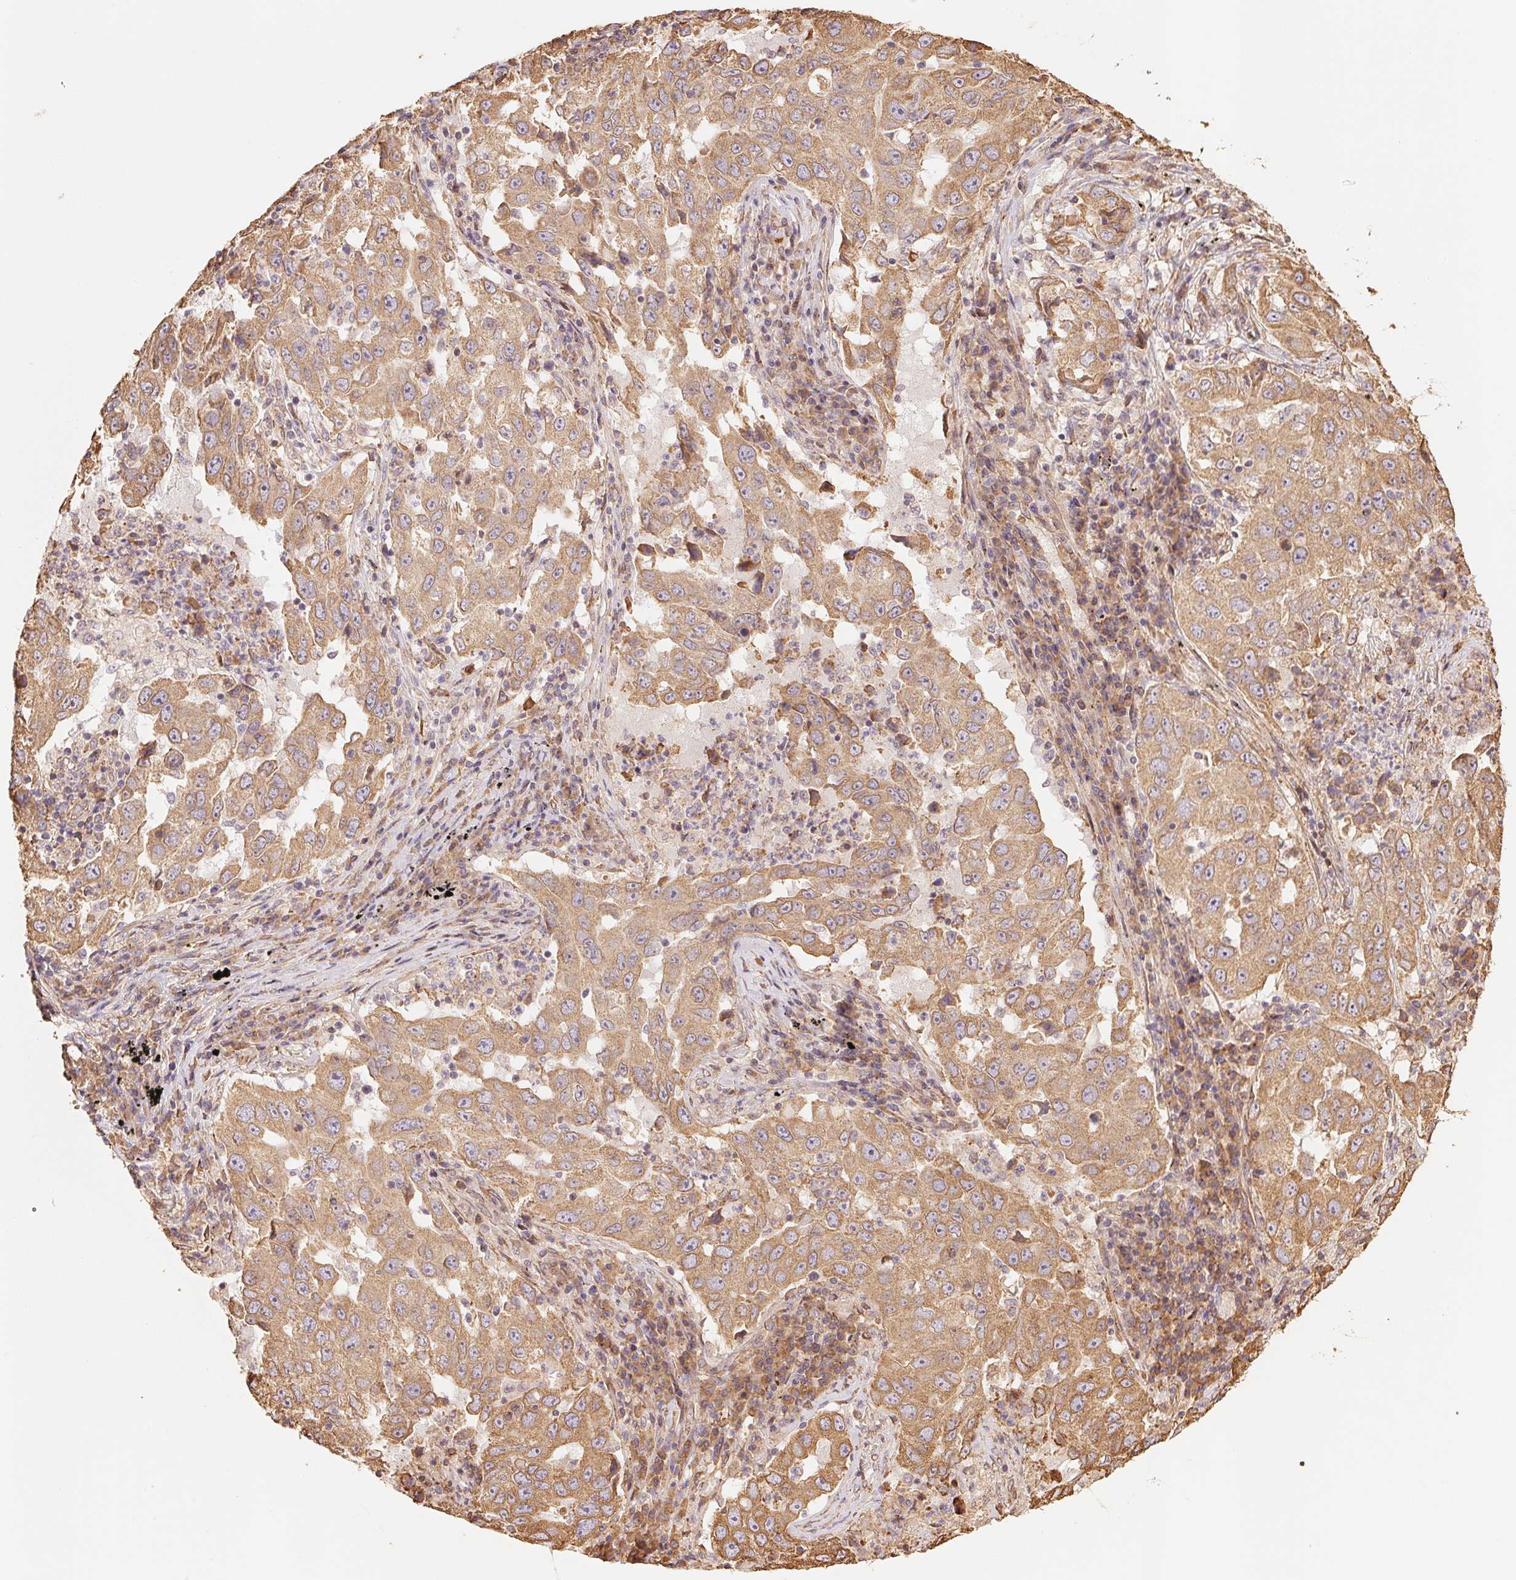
{"staining": {"intensity": "moderate", "quantity": ">75%", "location": "cytoplasmic/membranous"}, "tissue": "lung cancer", "cell_type": "Tumor cells", "image_type": "cancer", "snomed": [{"axis": "morphology", "description": "Adenocarcinoma, NOS"}, {"axis": "topography", "description": "Lung"}], "caption": "A medium amount of moderate cytoplasmic/membranous positivity is appreciated in approximately >75% of tumor cells in lung cancer tissue.", "gene": "C6orf163", "patient": {"sex": "male", "age": 73}}